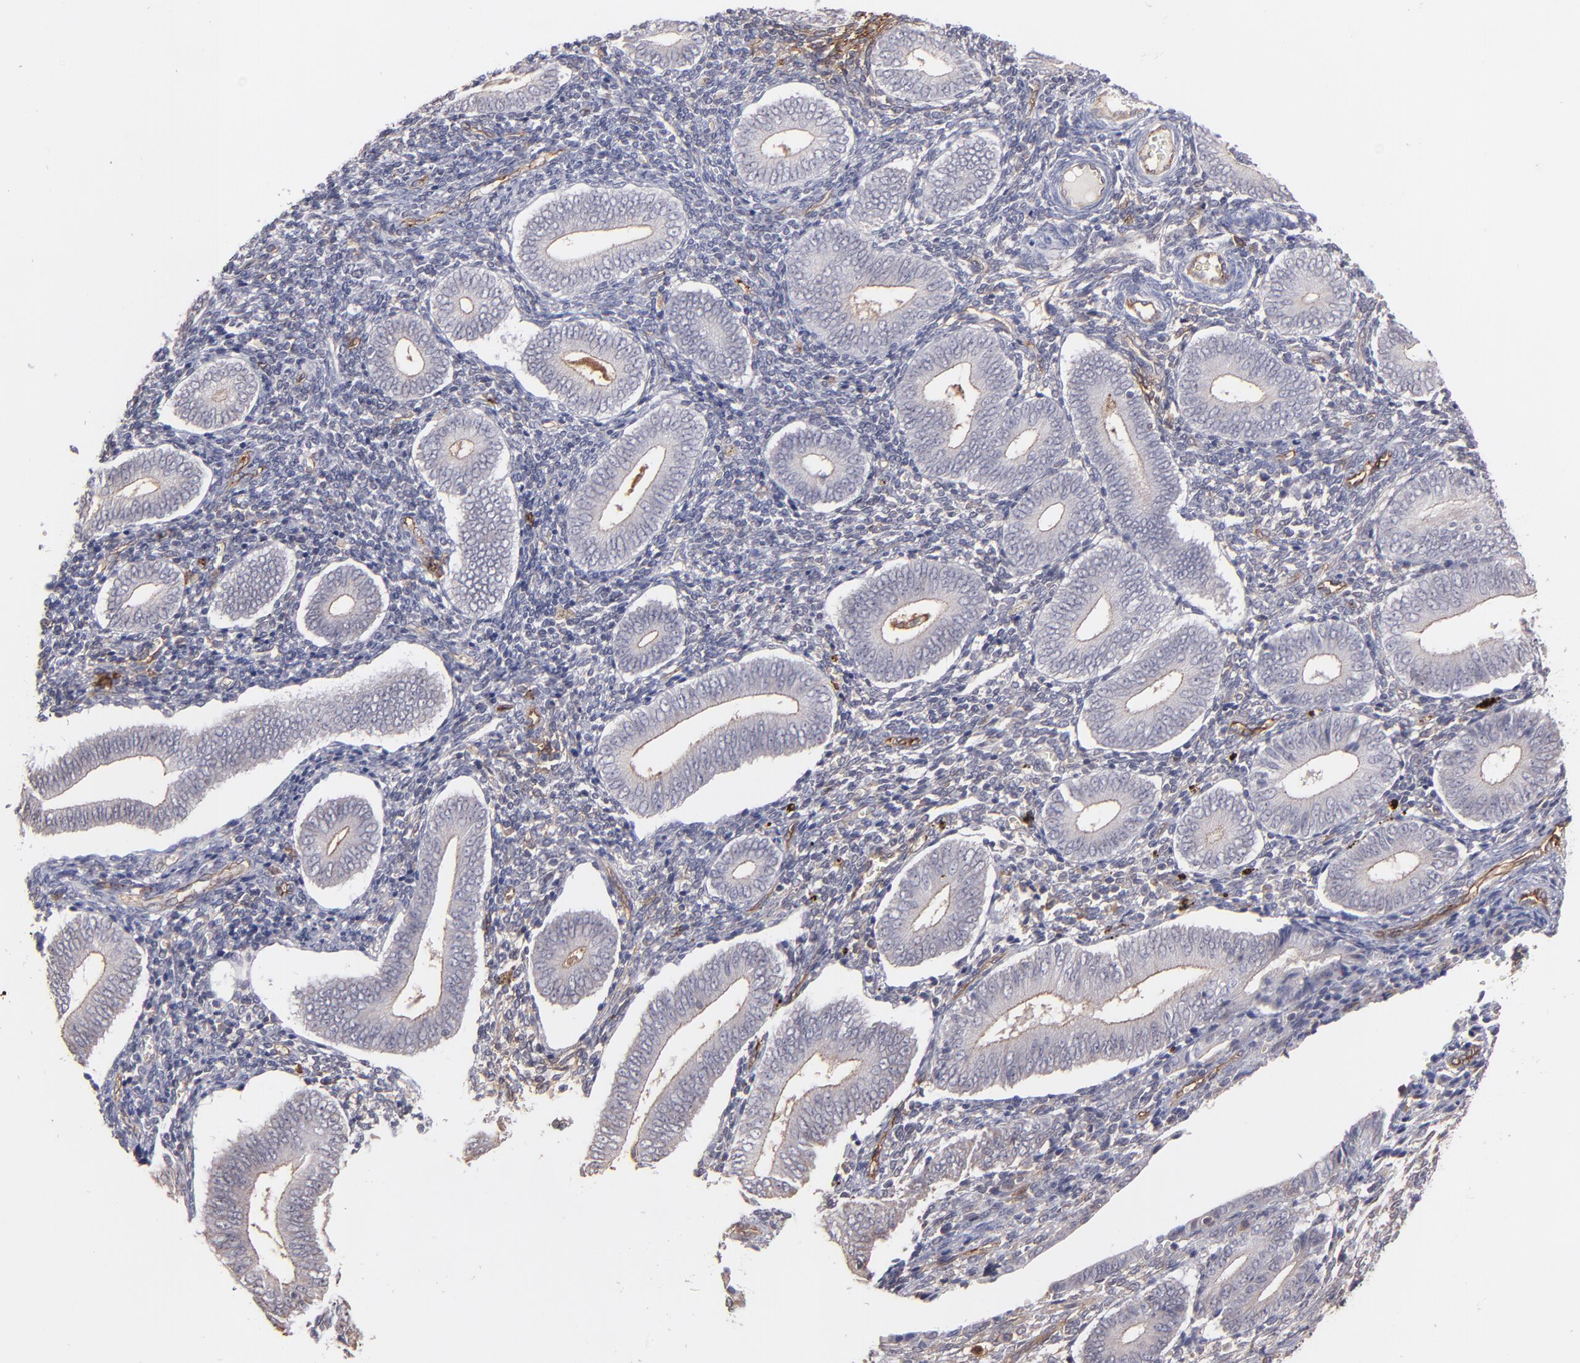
{"staining": {"intensity": "negative", "quantity": "none", "location": "none"}, "tissue": "endometrium", "cell_type": "Cells in endometrial stroma", "image_type": "normal", "snomed": [{"axis": "morphology", "description": "Normal tissue, NOS"}, {"axis": "topography", "description": "Uterus"}, {"axis": "topography", "description": "Endometrium"}], "caption": "This is an immunohistochemistry (IHC) histopathology image of normal human endometrium. There is no expression in cells in endometrial stroma.", "gene": "ICAM1", "patient": {"sex": "female", "age": 33}}